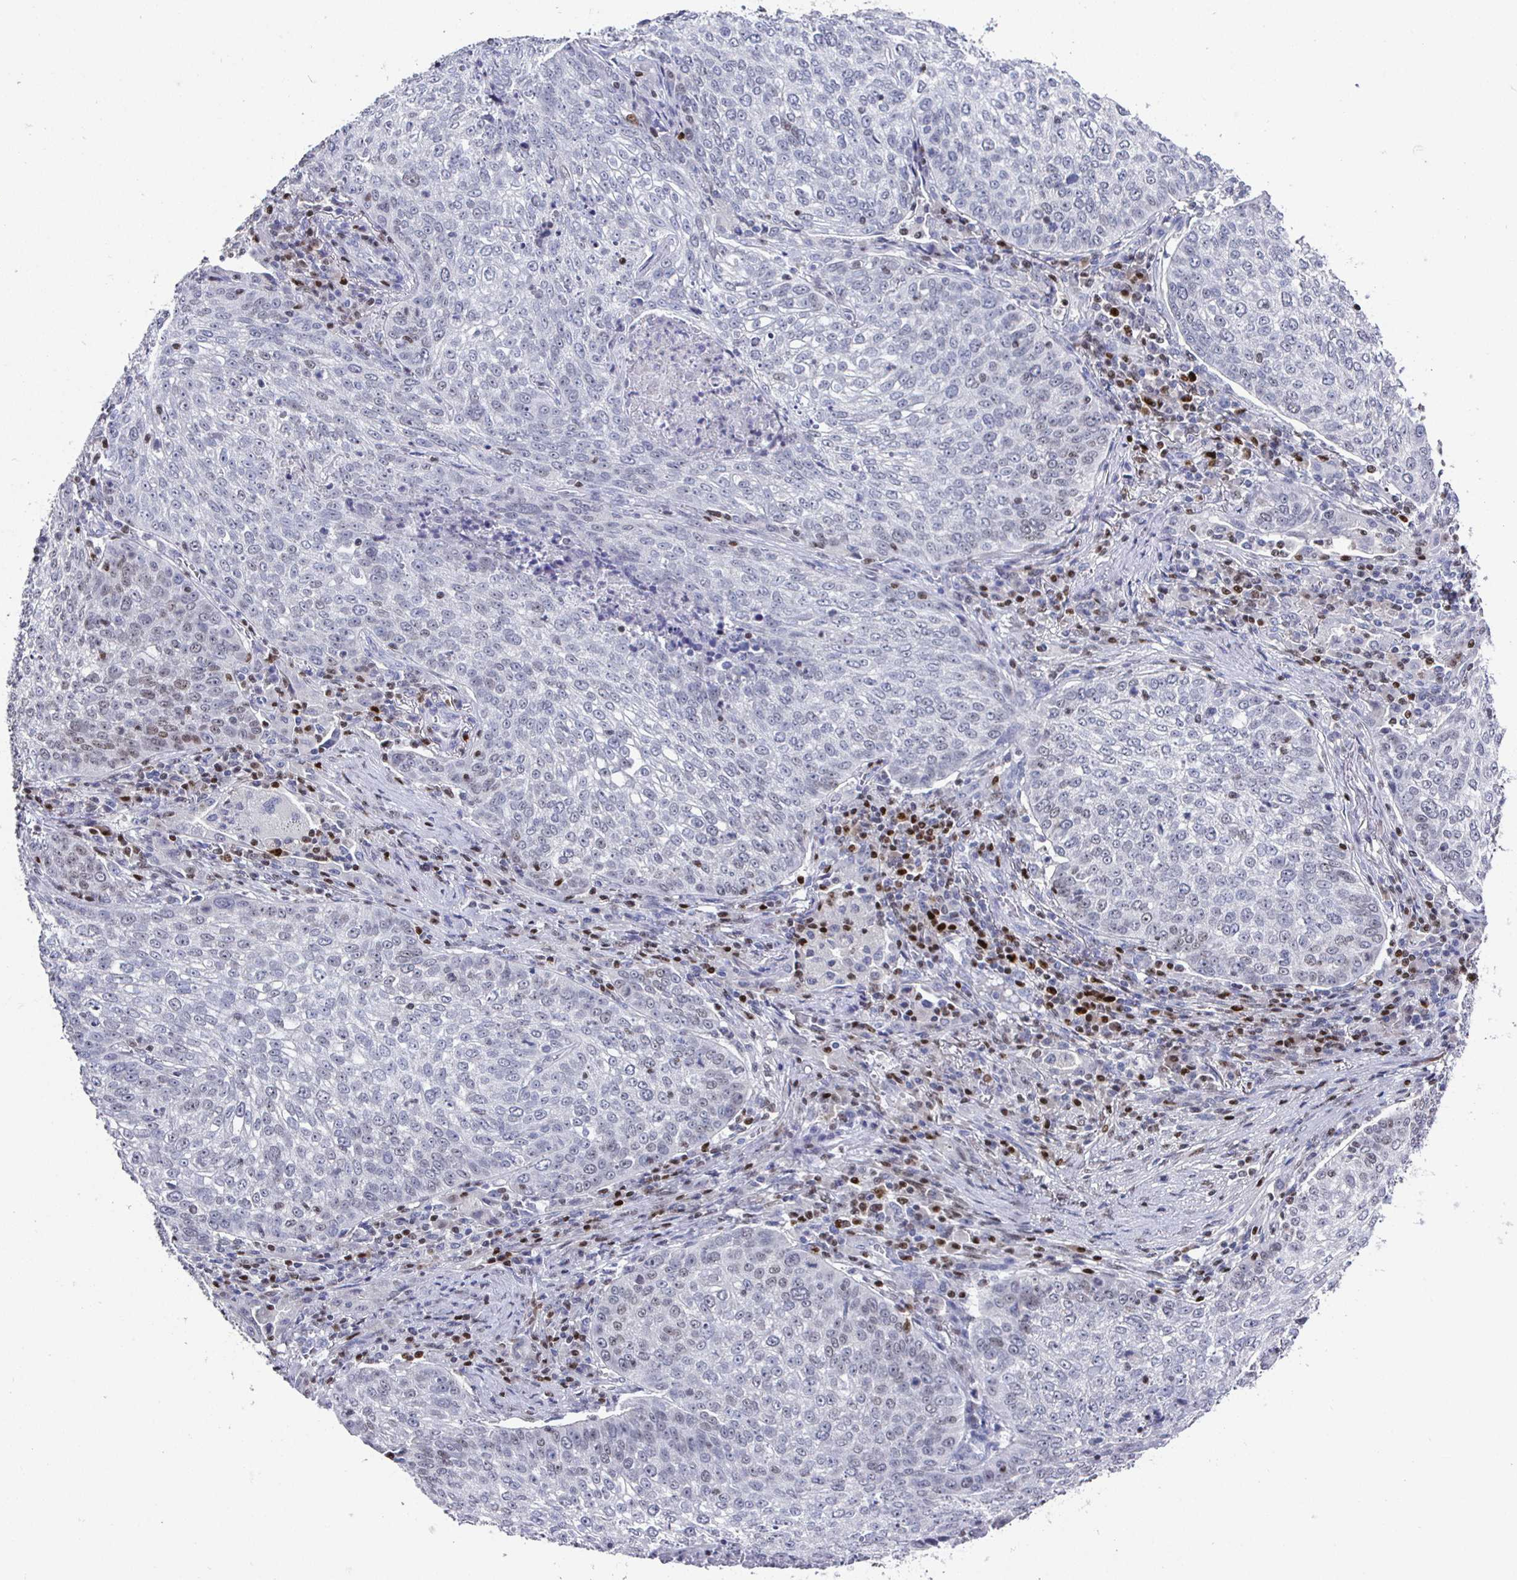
{"staining": {"intensity": "negative", "quantity": "none", "location": "none"}, "tissue": "lung cancer", "cell_type": "Tumor cells", "image_type": "cancer", "snomed": [{"axis": "morphology", "description": "Squamous cell carcinoma, NOS"}, {"axis": "topography", "description": "Lung"}], "caption": "IHC of lung cancer exhibits no staining in tumor cells.", "gene": "RUNX2", "patient": {"sex": "male", "age": 63}}